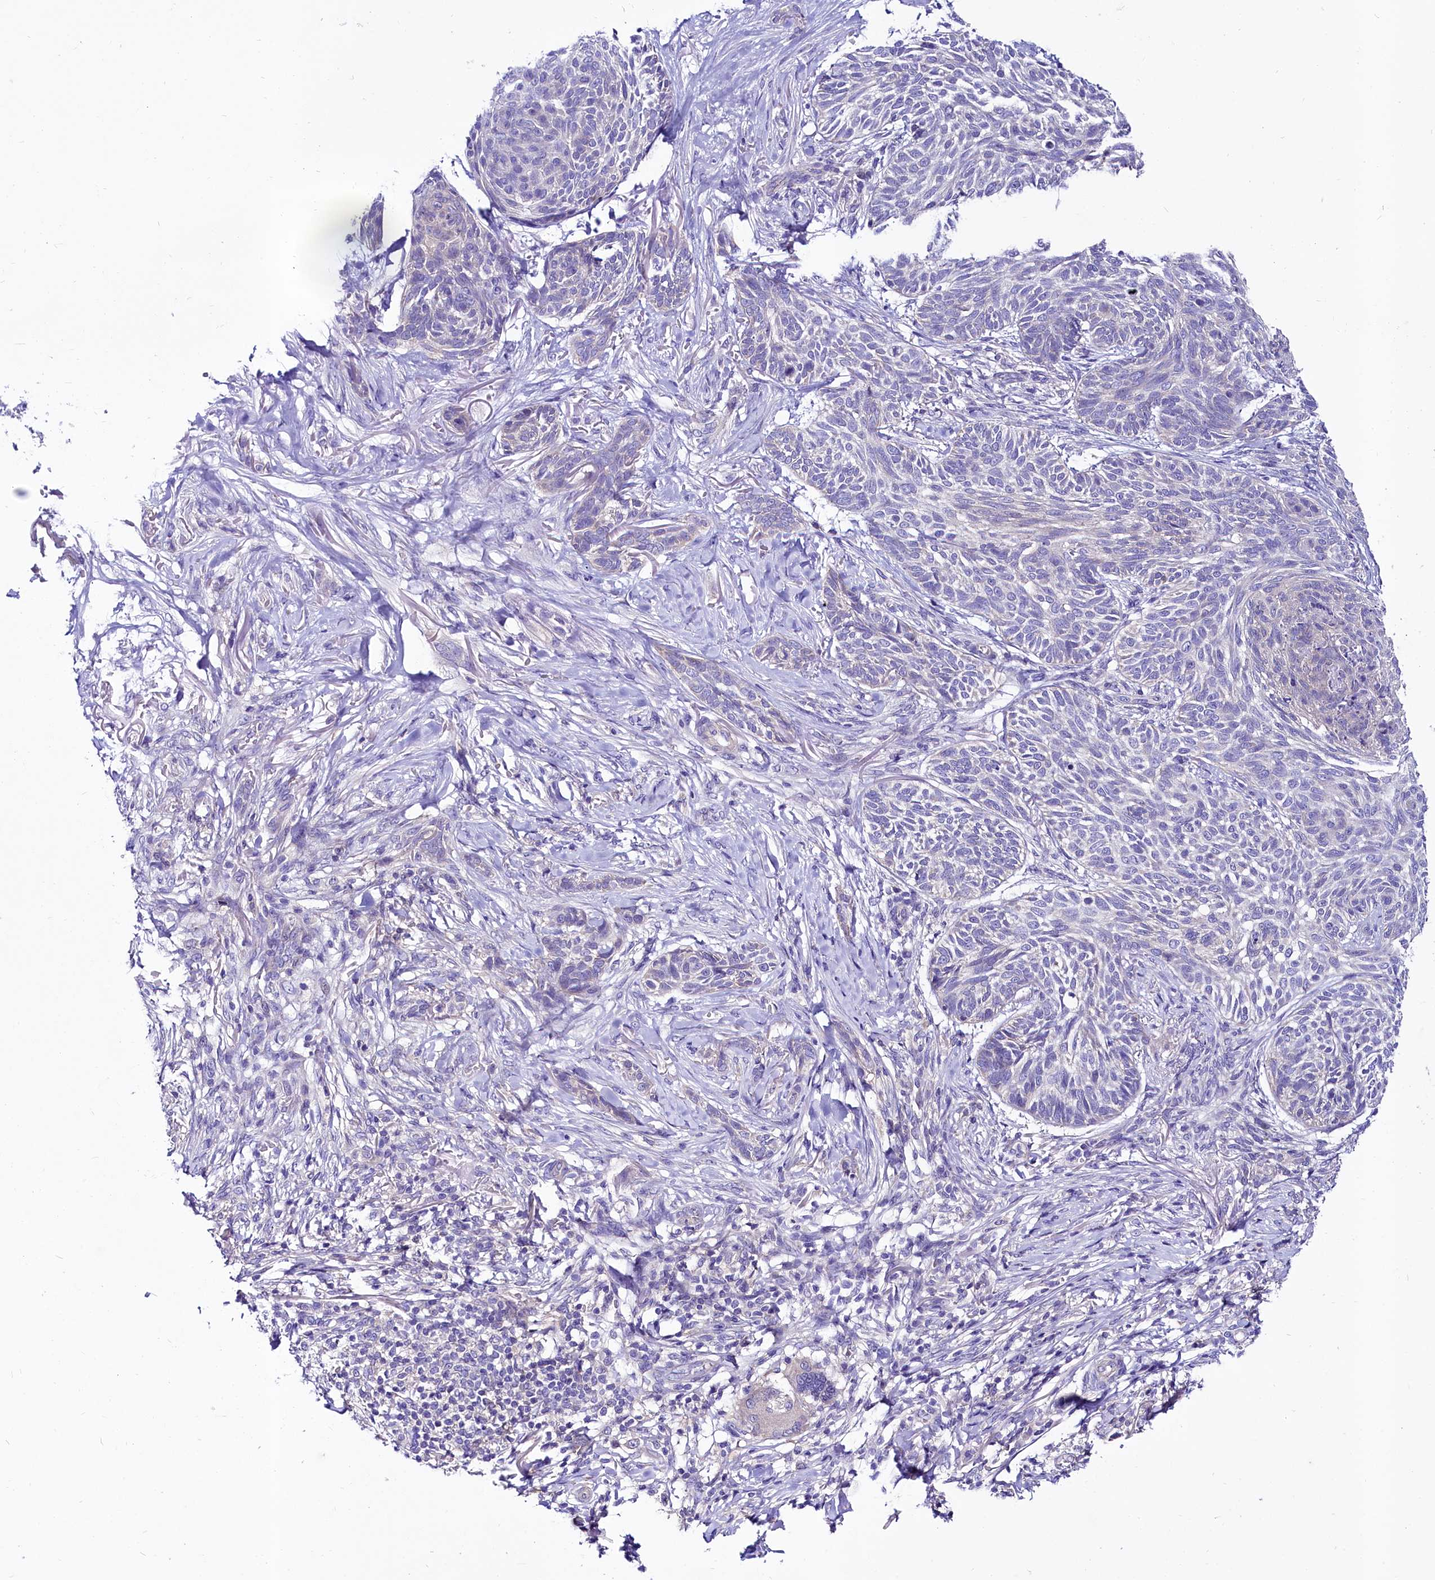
{"staining": {"intensity": "negative", "quantity": "none", "location": "none"}, "tissue": "skin cancer", "cell_type": "Tumor cells", "image_type": "cancer", "snomed": [{"axis": "morphology", "description": "Normal tissue, NOS"}, {"axis": "morphology", "description": "Basal cell carcinoma"}, {"axis": "topography", "description": "Skin"}], "caption": "IHC histopathology image of skin cancer stained for a protein (brown), which shows no positivity in tumor cells.", "gene": "ABHD5", "patient": {"sex": "male", "age": 66}}